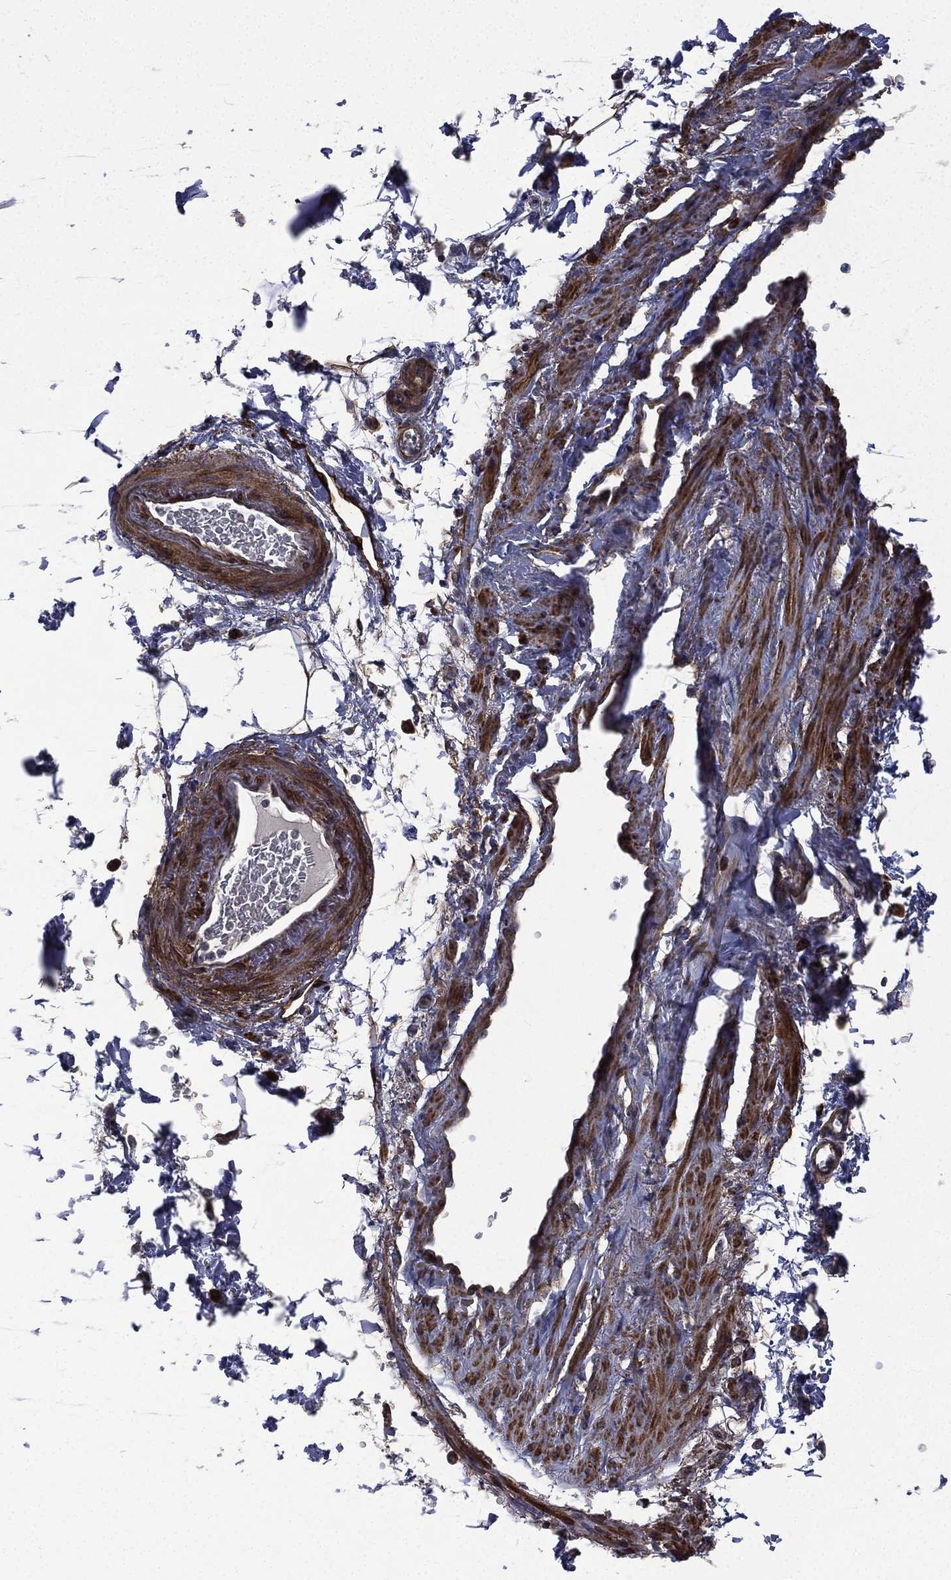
{"staining": {"intensity": "strong", "quantity": ">75%", "location": "cytoplasmic/membranous"}, "tissue": "smooth muscle", "cell_type": "Smooth muscle cells", "image_type": "normal", "snomed": [{"axis": "morphology", "description": "Normal tissue, NOS"}, {"axis": "topography", "description": "Smooth muscle"}, {"axis": "topography", "description": "Anal"}], "caption": "Unremarkable smooth muscle exhibits strong cytoplasmic/membranous expression in approximately >75% of smooth muscle cells.", "gene": "PPFIBP1", "patient": {"sex": "male", "age": 83}}